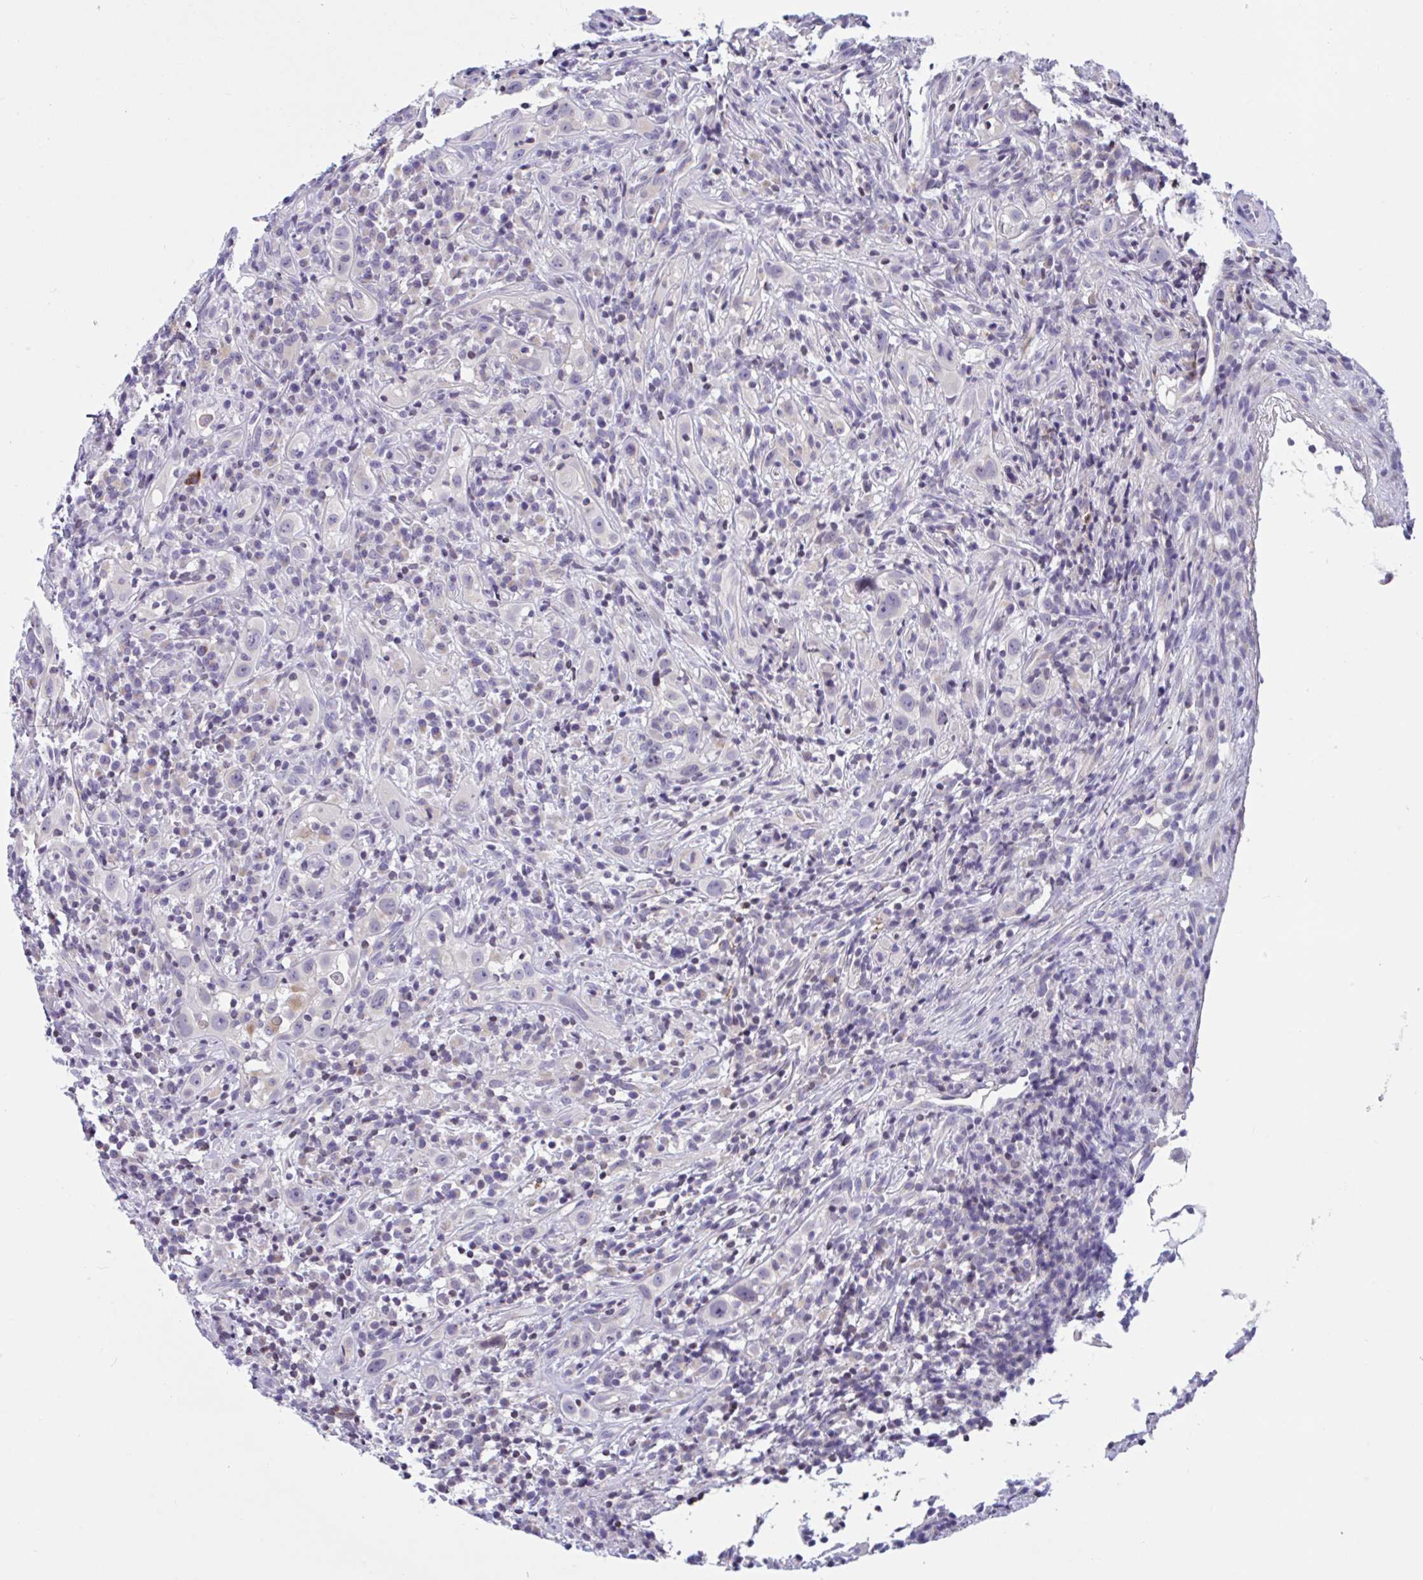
{"staining": {"intensity": "negative", "quantity": "none", "location": "none"}, "tissue": "head and neck cancer", "cell_type": "Tumor cells", "image_type": "cancer", "snomed": [{"axis": "morphology", "description": "Squamous cell carcinoma, NOS"}, {"axis": "topography", "description": "Head-Neck"}], "caption": "Tumor cells show no significant protein expression in head and neck squamous cell carcinoma. (DAB (3,3'-diaminobenzidine) IHC visualized using brightfield microscopy, high magnification).", "gene": "SNX11", "patient": {"sex": "female", "age": 95}}